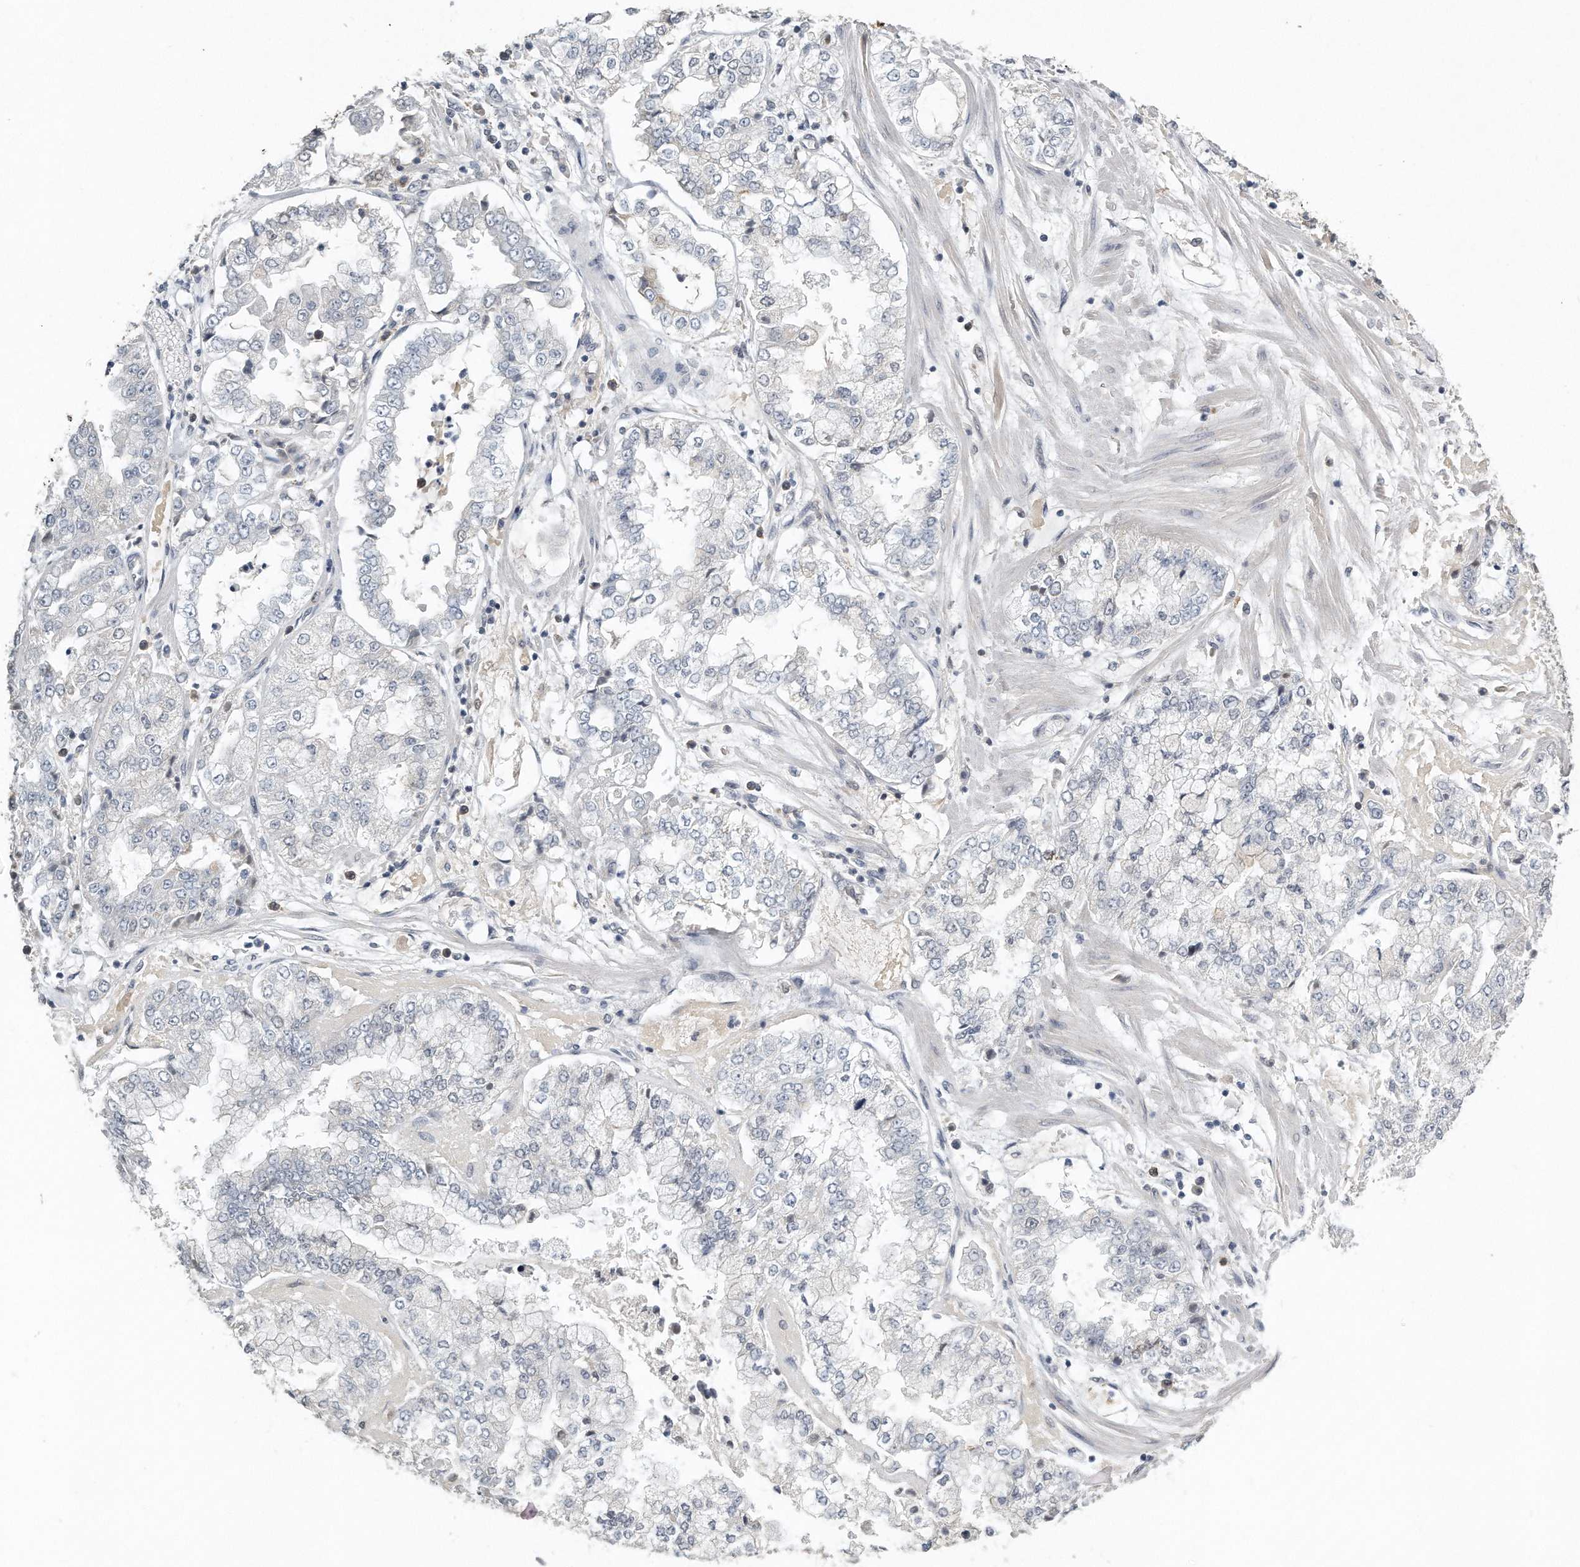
{"staining": {"intensity": "negative", "quantity": "none", "location": "none"}, "tissue": "stomach cancer", "cell_type": "Tumor cells", "image_type": "cancer", "snomed": [{"axis": "morphology", "description": "Adenocarcinoma, NOS"}, {"axis": "topography", "description": "Stomach"}], "caption": "Immunohistochemical staining of human stomach cancer (adenocarcinoma) displays no significant positivity in tumor cells. (DAB IHC with hematoxylin counter stain).", "gene": "CAMK1", "patient": {"sex": "male", "age": 76}}